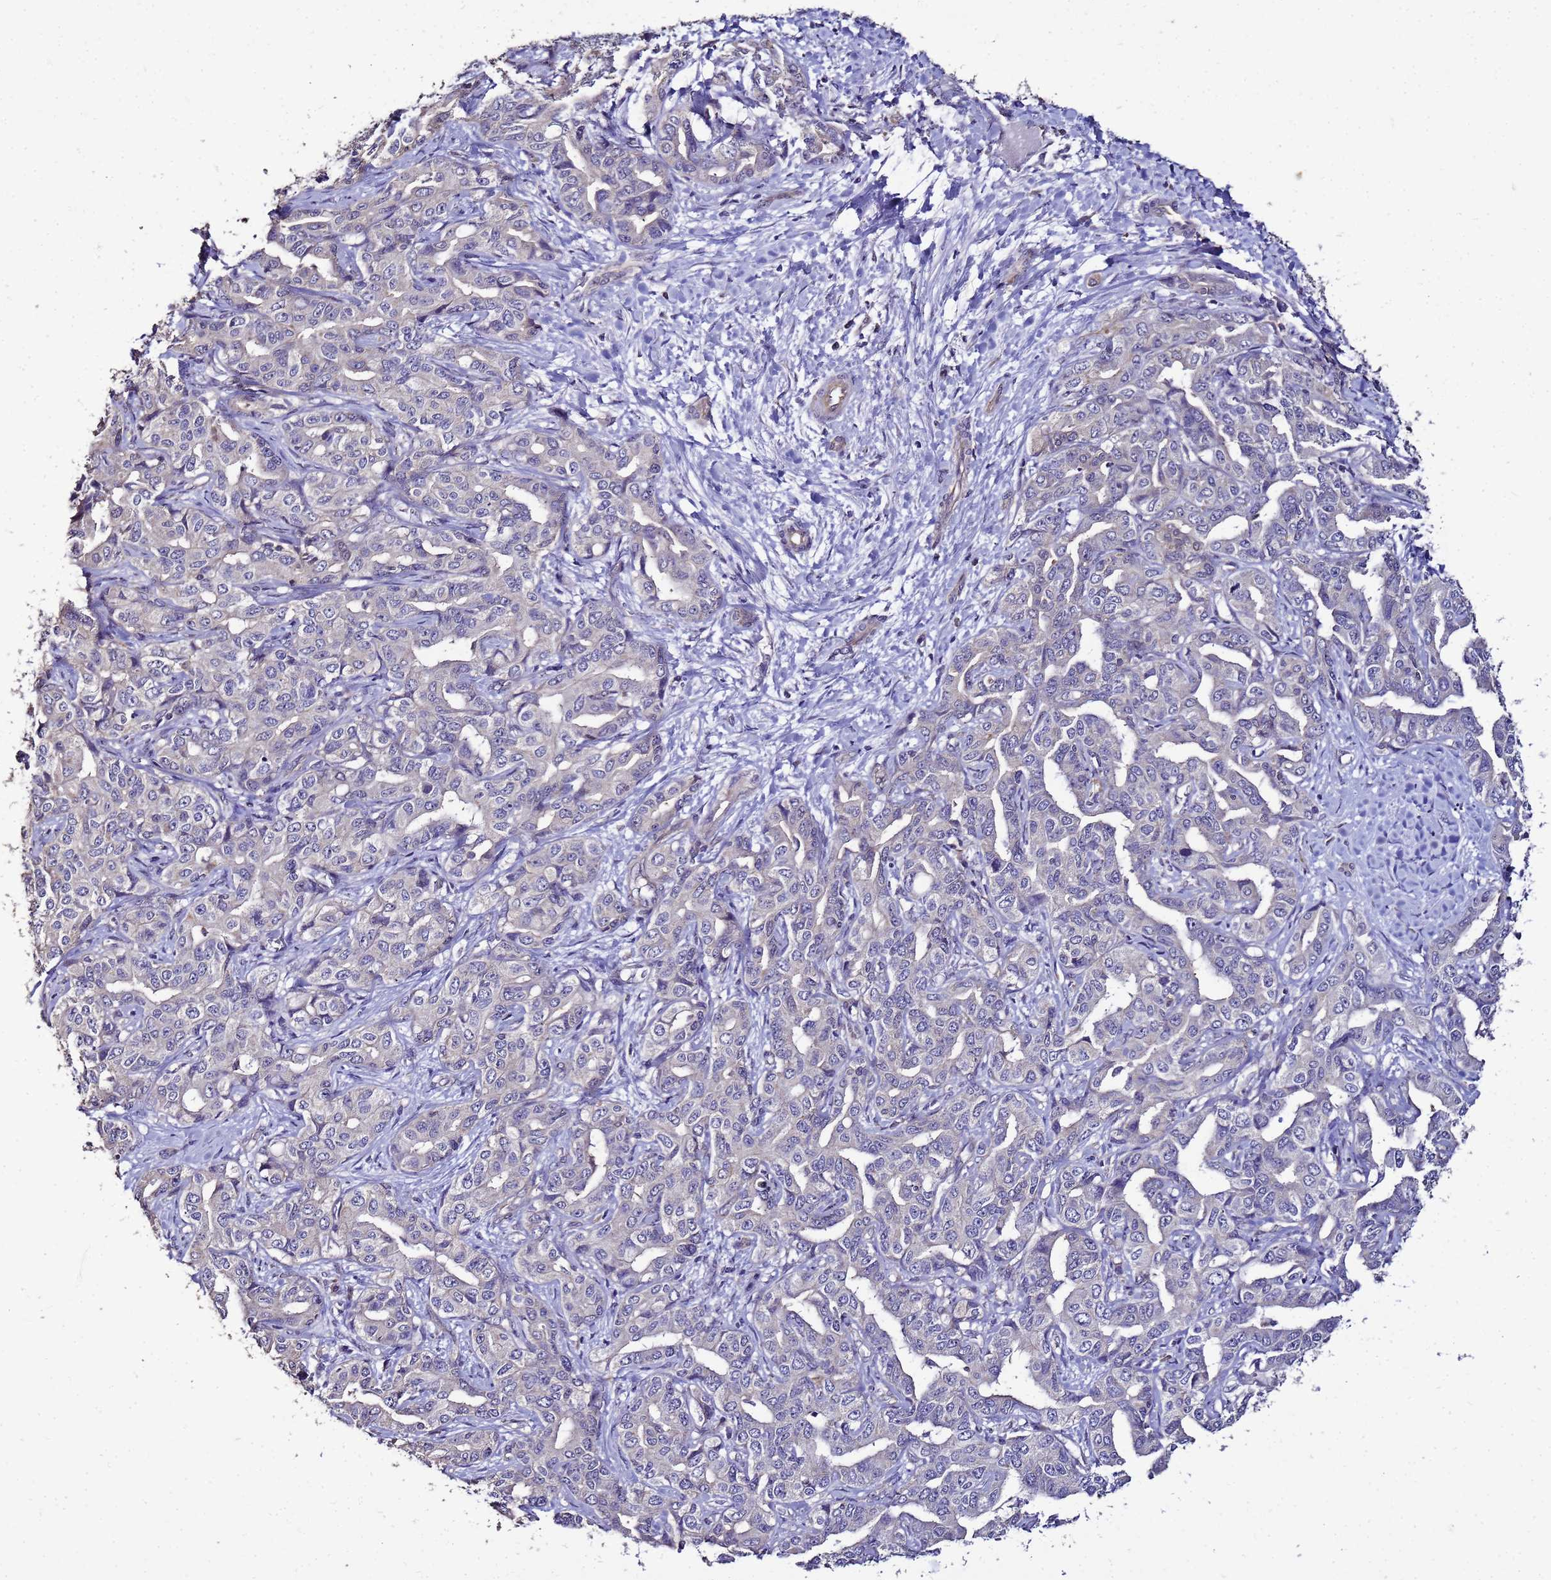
{"staining": {"intensity": "negative", "quantity": "none", "location": "none"}, "tissue": "liver cancer", "cell_type": "Tumor cells", "image_type": "cancer", "snomed": [{"axis": "morphology", "description": "Cholangiocarcinoma"}, {"axis": "topography", "description": "Liver"}], "caption": "The micrograph reveals no staining of tumor cells in liver cancer. Brightfield microscopy of immunohistochemistry stained with DAB (3,3'-diaminobenzidine) (brown) and hematoxylin (blue), captured at high magnification.", "gene": "ENOPH1", "patient": {"sex": "male", "age": 59}}